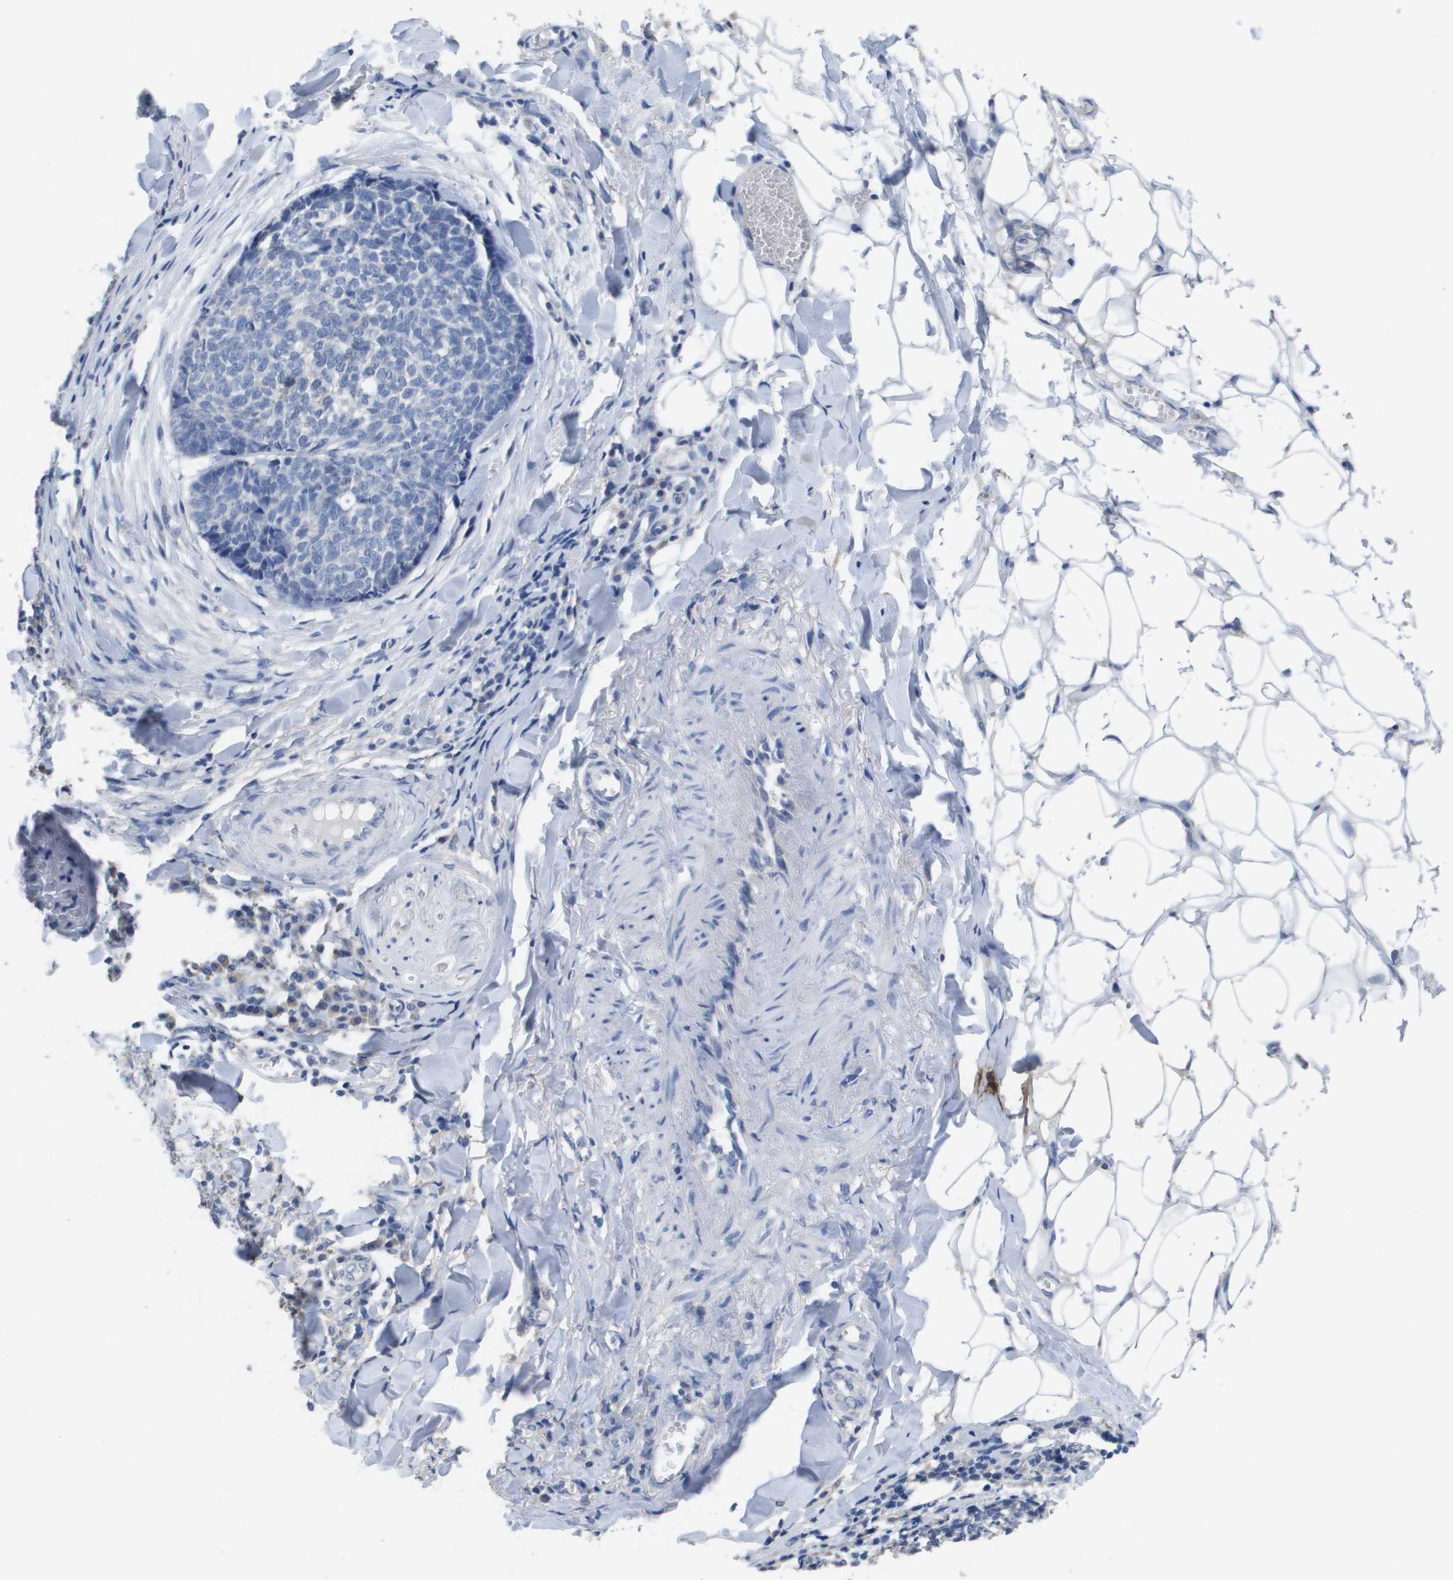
{"staining": {"intensity": "weak", "quantity": "<25%", "location": "cytoplasmic/membranous"}, "tissue": "skin cancer", "cell_type": "Tumor cells", "image_type": "cancer", "snomed": [{"axis": "morphology", "description": "Basal cell carcinoma"}, {"axis": "topography", "description": "Skin"}], "caption": "Immunohistochemical staining of human skin cancer (basal cell carcinoma) demonstrates no significant positivity in tumor cells.", "gene": "CA9", "patient": {"sex": "male", "age": 84}}